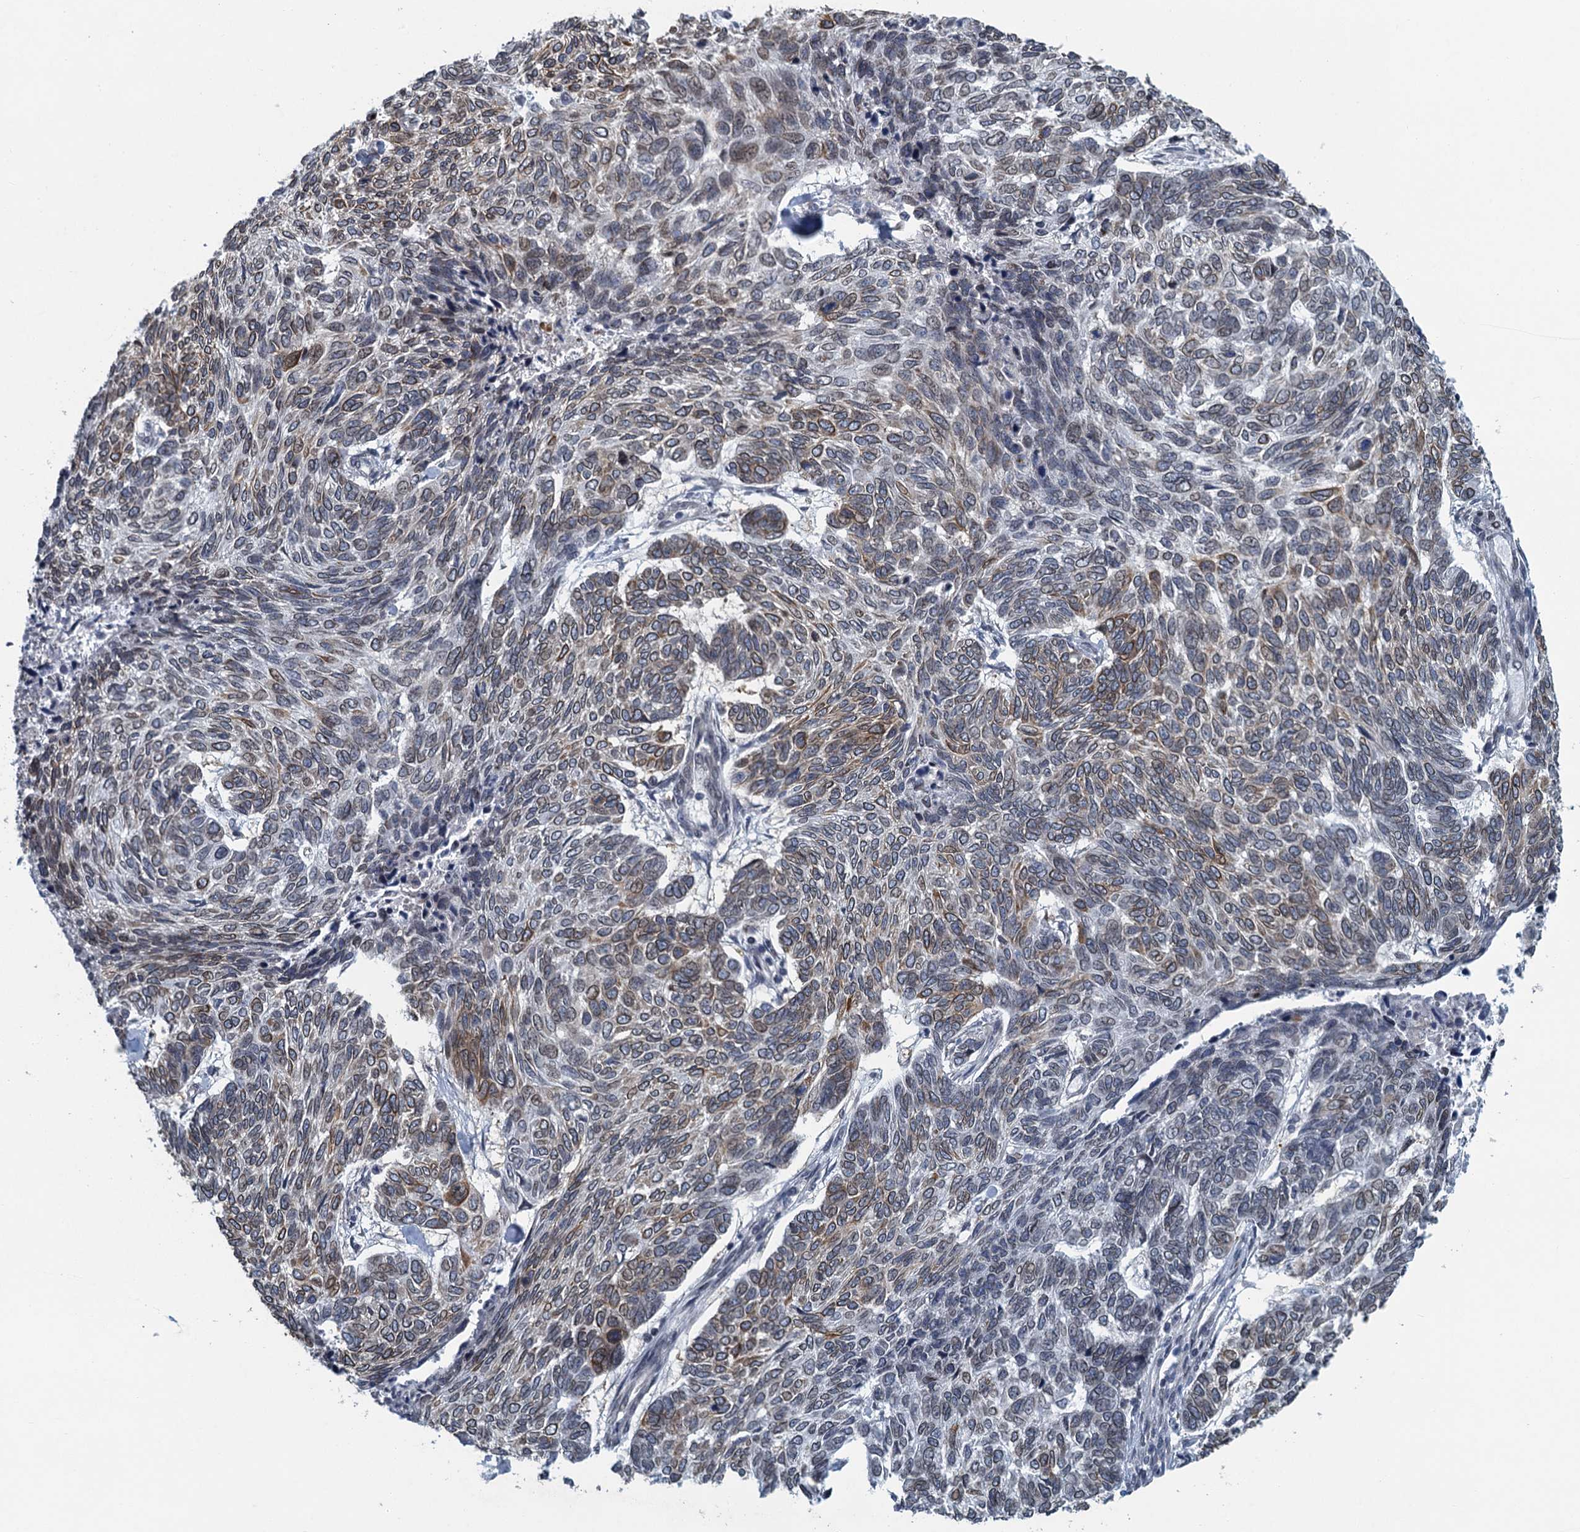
{"staining": {"intensity": "weak", "quantity": "25%-75%", "location": "cytoplasmic/membranous"}, "tissue": "skin cancer", "cell_type": "Tumor cells", "image_type": "cancer", "snomed": [{"axis": "morphology", "description": "Basal cell carcinoma"}, {"axis": "topography", "description": "Skin"}], "caption": "A high-resolution micrograph shows immunohistochemistry (IHC) staining of skin basal cell carcinoma, which displays weak cytoplasmic/membranous expression in approximately 25%-75% of tumor cells.", "gene": "CCDC34", "patient": {"sex": "female", "age": 65}}